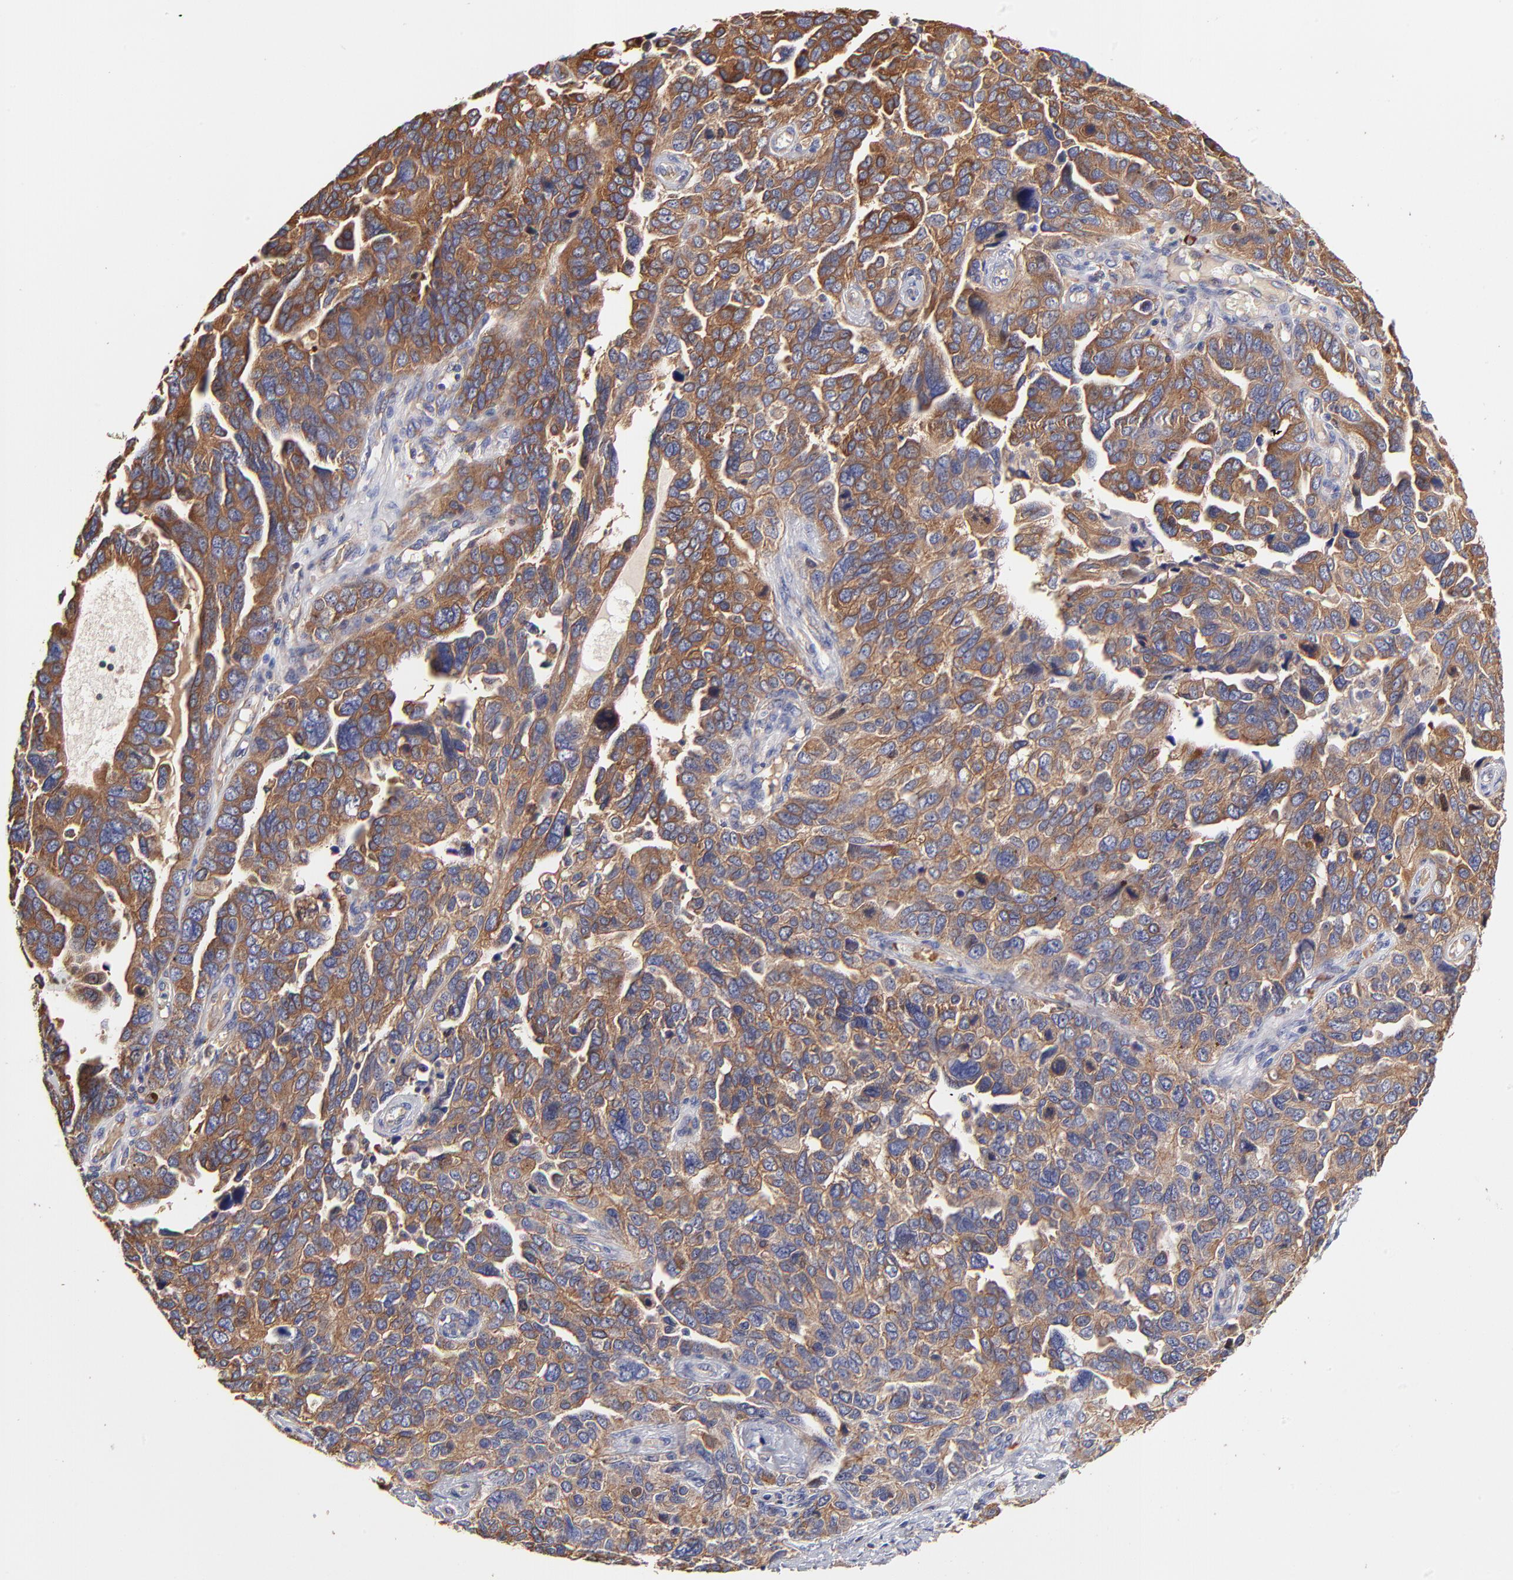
{"staining": {"intensity": "moderate", "quantity": ">75%", "location": "cytoplasmic/membranous"}, "tissue": "ovarian cancer", "cell_type": "Tumor cells", "image_type": "cancer", "snomed": [{"axis": "morphology", "description": "Cystadenocarcinoma, serous, NOS"}, {"axis": "topography", "description": "Ovary"}], "caption": "Immunohistochemical staining of human ovarian cancer (serous cystadenocarcinoma) exhibits moderate cytoplasmic/membranous protein positivity in approximately >75% of tumor cells. Nuclei are stained in blue.", "gene": "CD2AP", "patient": {"sex": "female", "age": 64}}